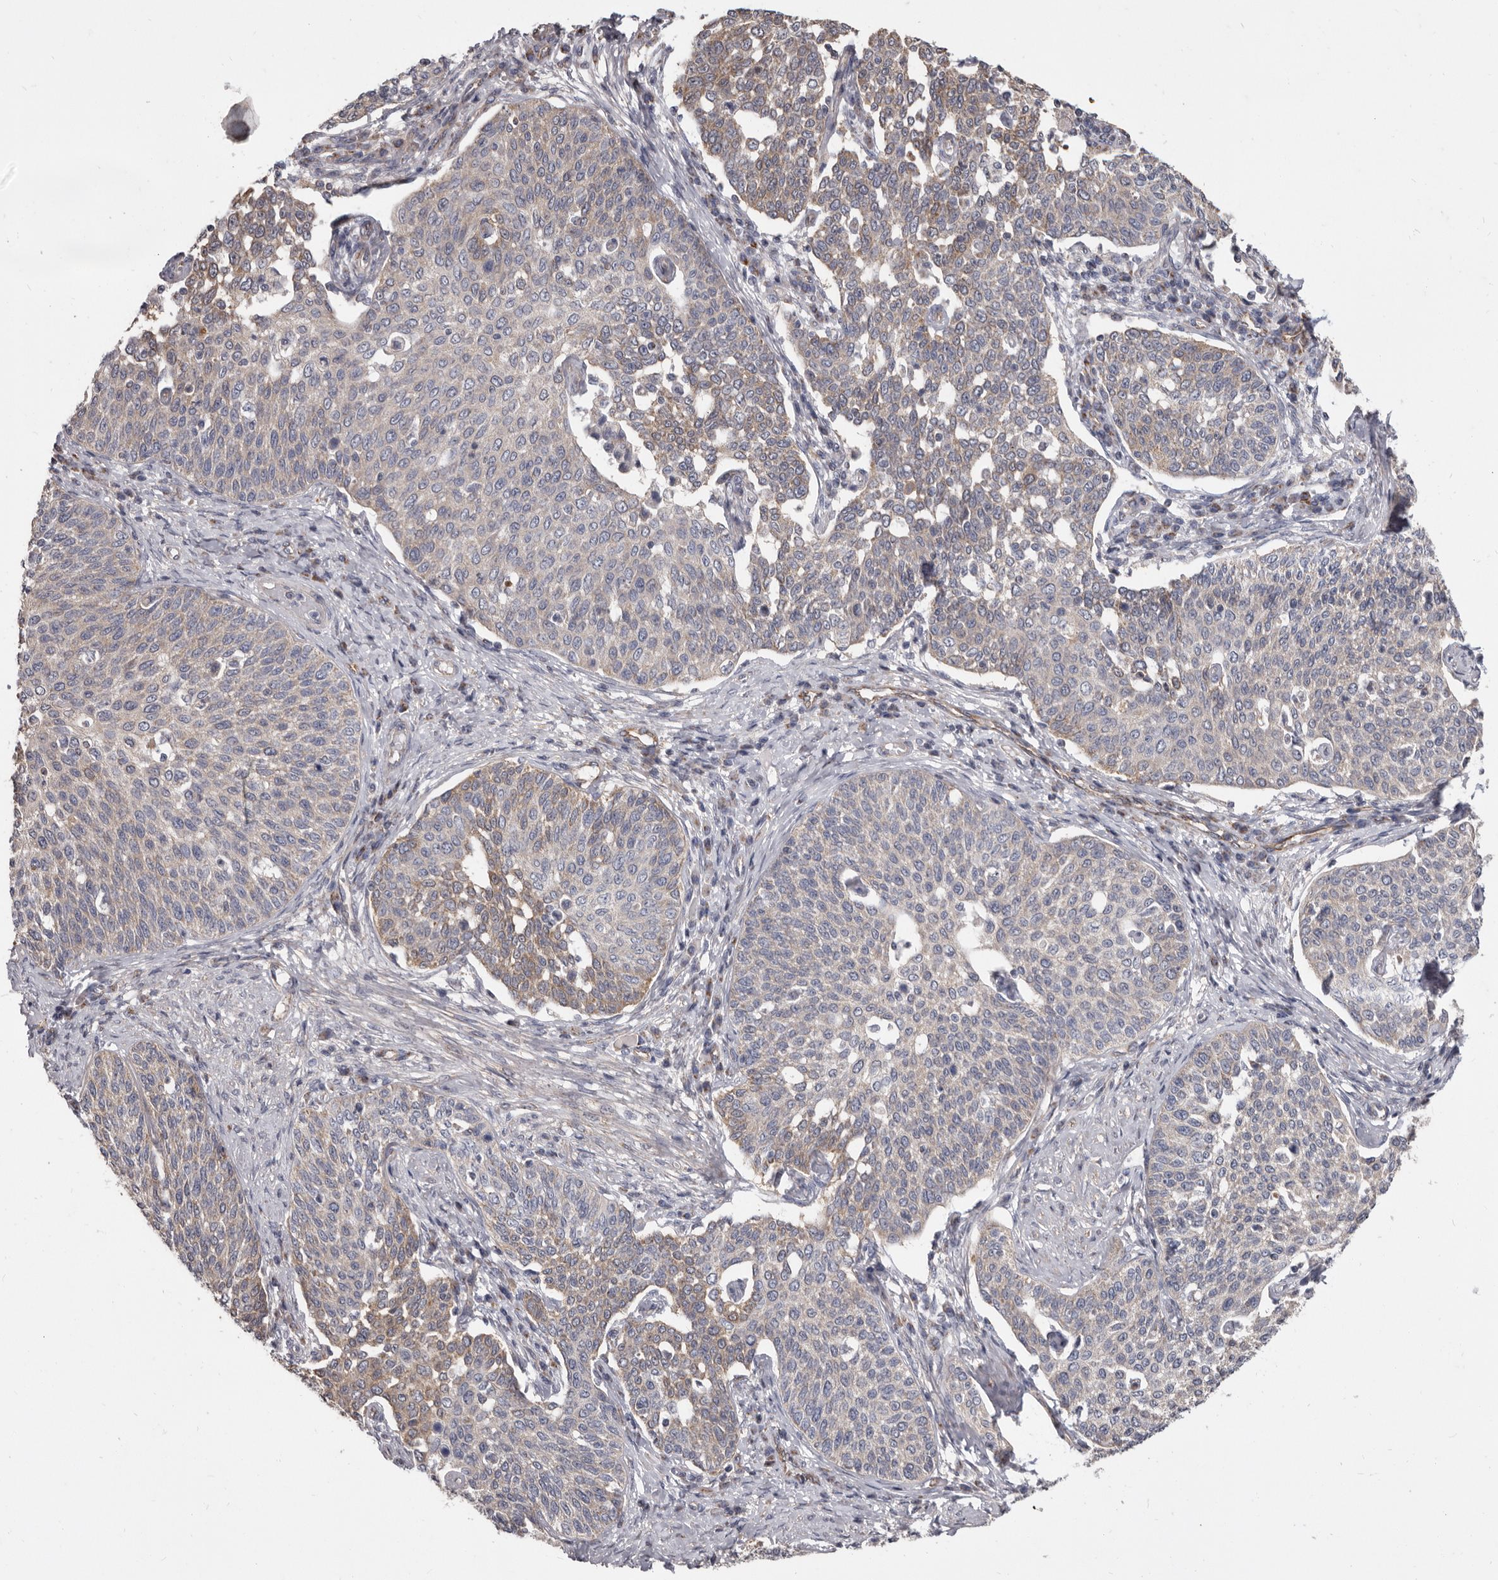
{"staining": {"intensity": "weak", "quantity": "<25%", "location": "cytoplasmic/membranous"}, "tissue": "cervical cancer", "cell_type": "Tumor cells", "image_type": "cancer", "snomed": [{"axis": "morphology", "description": "Squamous cell carcinoma, NOS"}, {"axis": "topography", "description": "Cervix"}], "caption": "This is an IHC photomicrograph of cervical squamous cell carcinoma. There is no positivity in tumor cells.", "gene": "FMO2", "patient": {"sex": "female", "age": 34}}